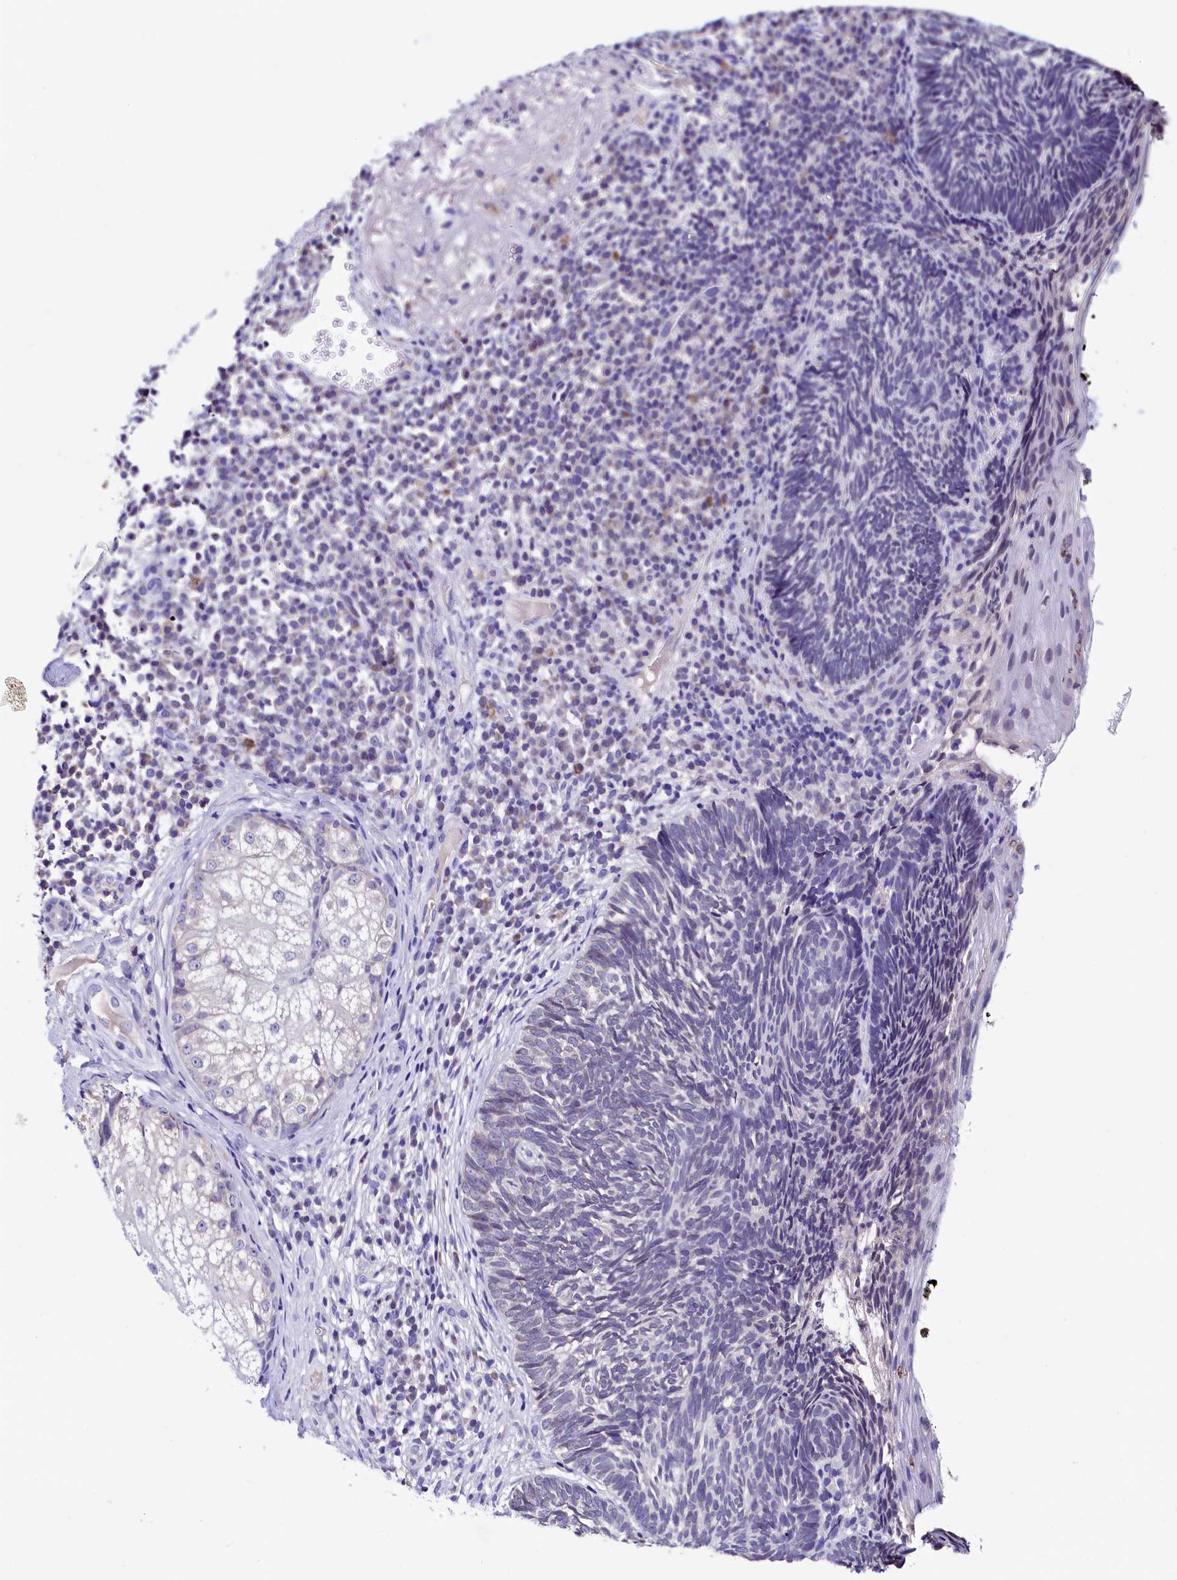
{"staining": {"intensity": "negative", "quantity": "none", "location": "none"}, "tissue": "skin cancer", "cell_type": "Tumor cells", "image_type": "cancer", "snomed": [{"axis": "morphology", "description": "Basal cell carcinoma"}, {"axis": "topography", "description": "Skin"}], "caption": "This is an immunohistochemistry (IHC) image of skin basal cell carcinoma. There is no expression in tumor cells.", "gene": "HAND1", "patient": {"sex": "male", "age": 88}}